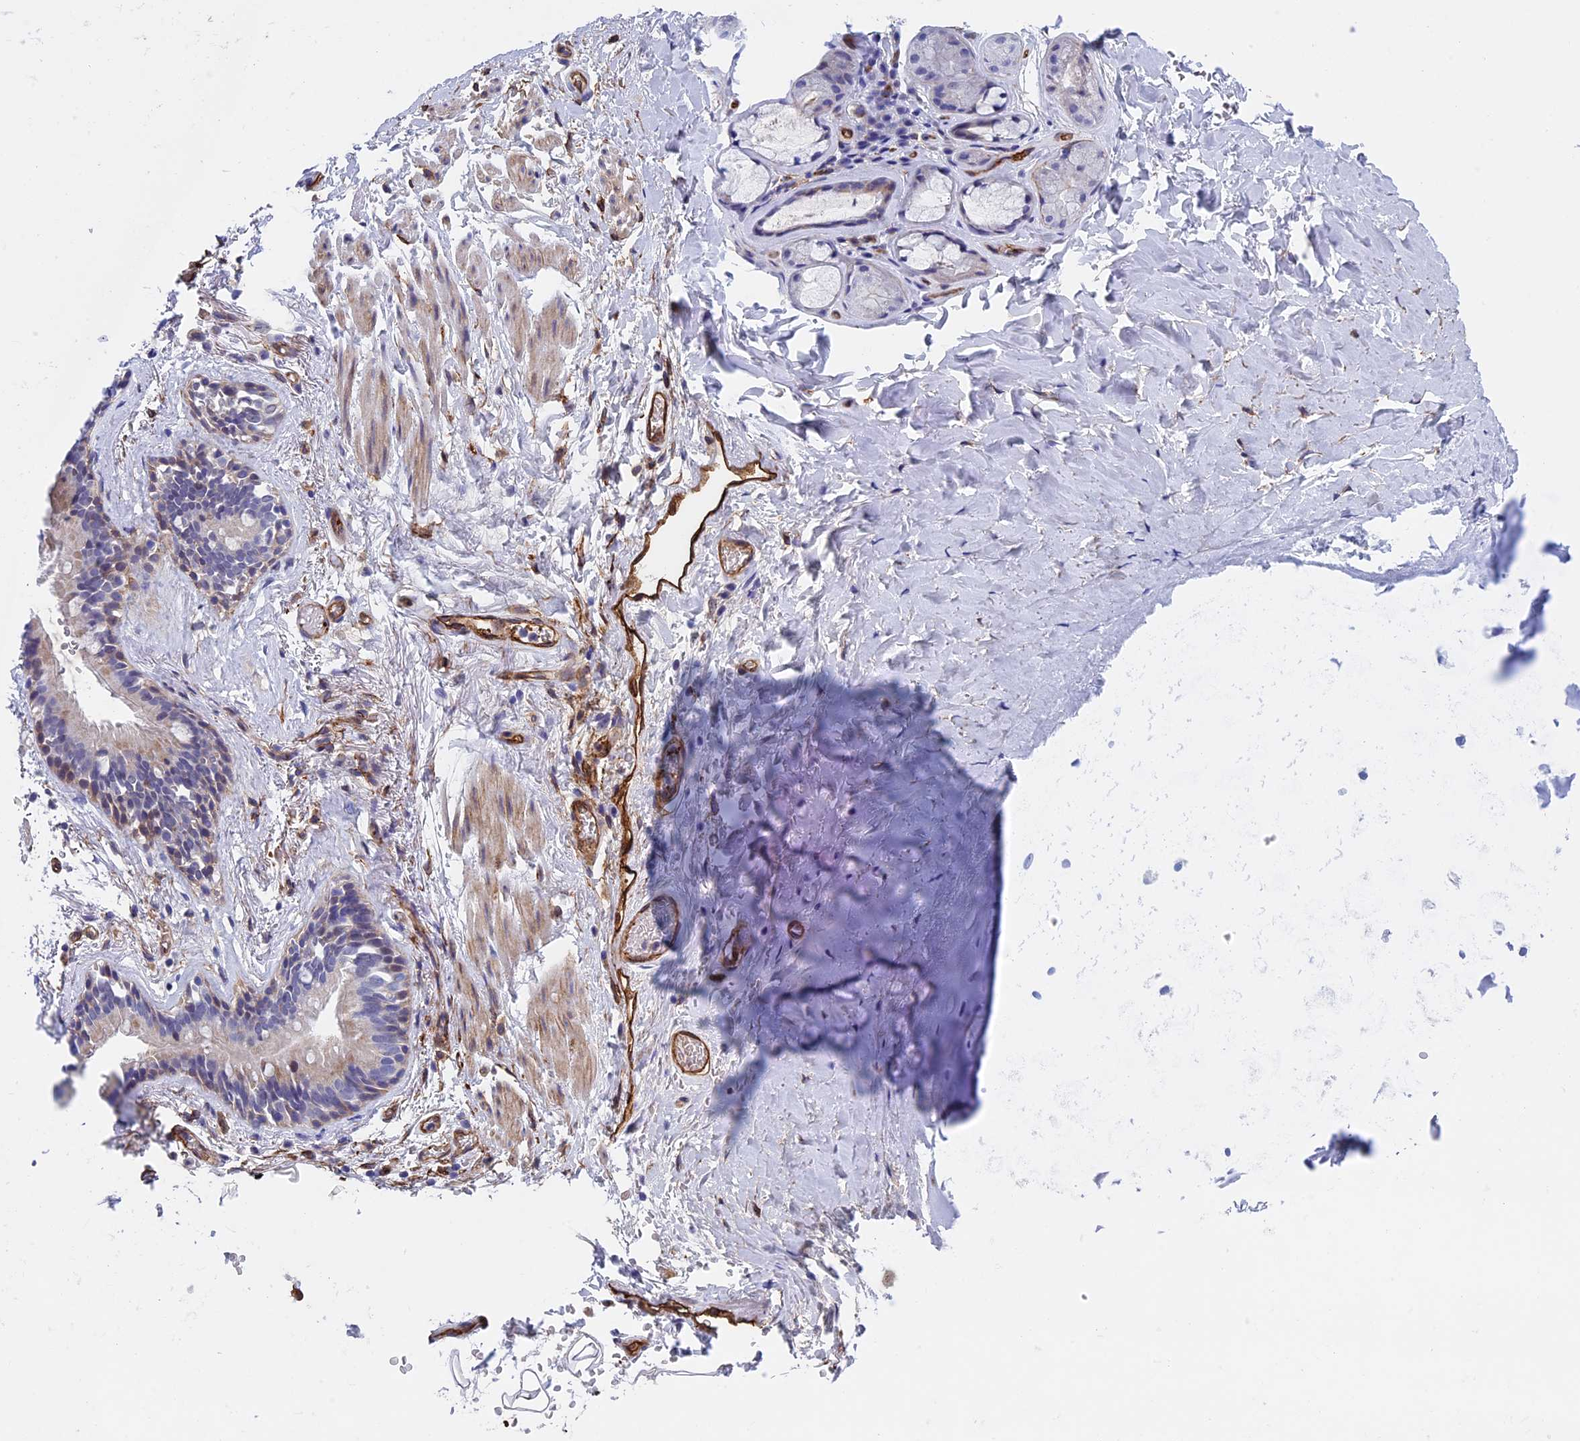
{"staining": {"intensity": "moderate", "quantity": "<25%", "location": "cytoplasmic/membranous"}, "tissue": "adipose tissue", "cell_type": "Adipocytes", "image_type": "normal", "snomed": [{"axis": "morphology", "description": "Normal tissue, NOS"}, {"axis": "topography", "description": "Lymph node"}, {"axis": "topography", "description": "Bronchus"}], "caption": "Immunohistochemical staining of benign human adipose tissue reveals low levels of moderate cytoplasmic/membranous positivity in about <25% of adipocytes. Nuclei are stained in blue.", "gene": "INSYN1", "patient": {"sex": "male", "age": 63}}